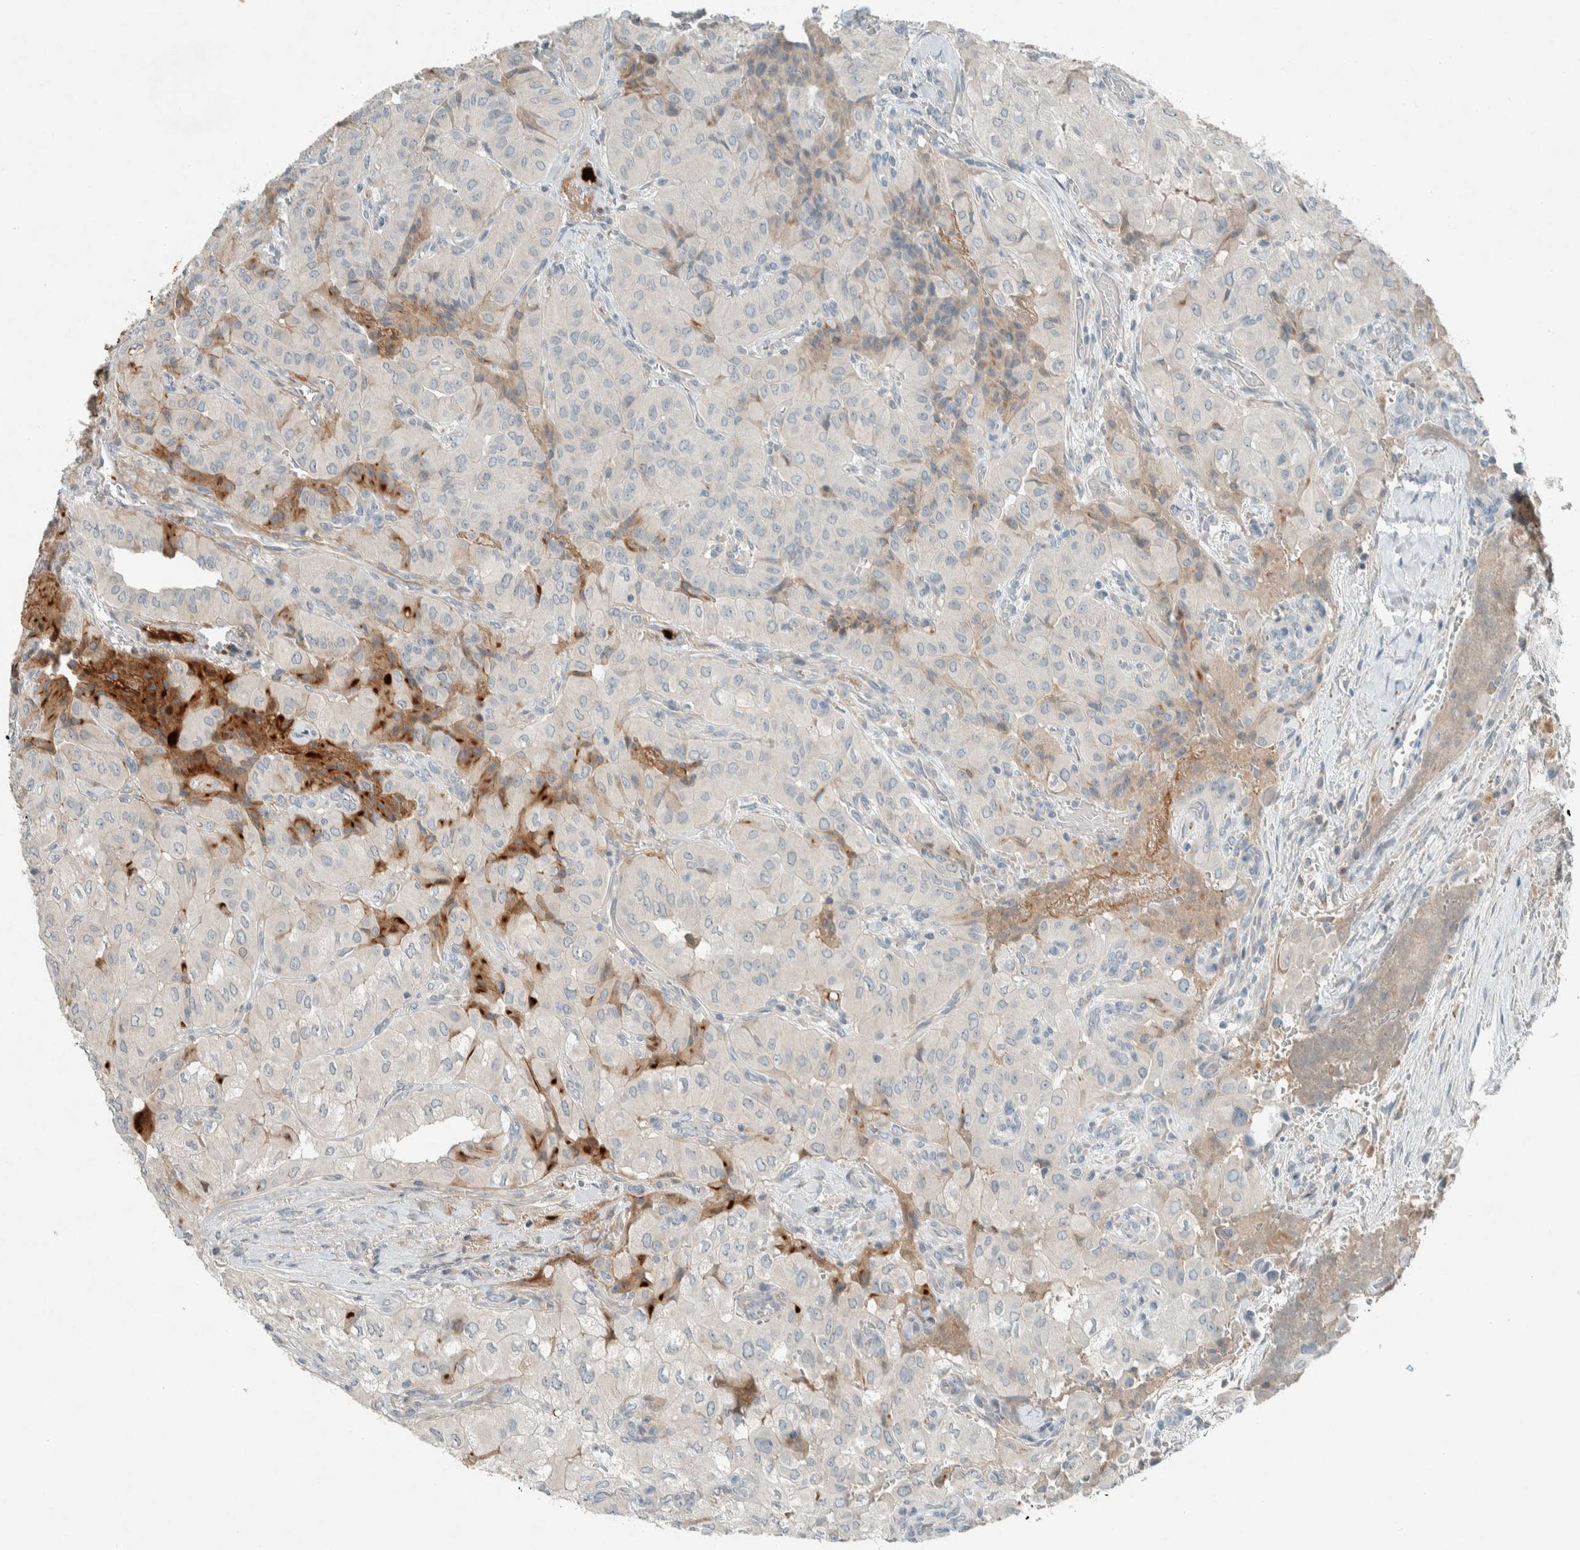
{"staining": {"intensity": "negative", "quantity": "none", "location": "none"}, "tissue": "thyroid cancer", "cell_type": "Tumor cells", "image_type": "cancer", "snomed": [{"axis": "morphology", "description": "Papillary adenocarcinoma, NOS"}, {"axis": "topography", "description": "Thyroid gland"}], "caption": "A high-resolution photomicrograph shows immunohistochemistry (IHC) staining of thyroid cancer, which demonstrates no significant staining in tumor cells.", "gene": "CERCAM", "patient": {"sex": "female", "age": 59}}